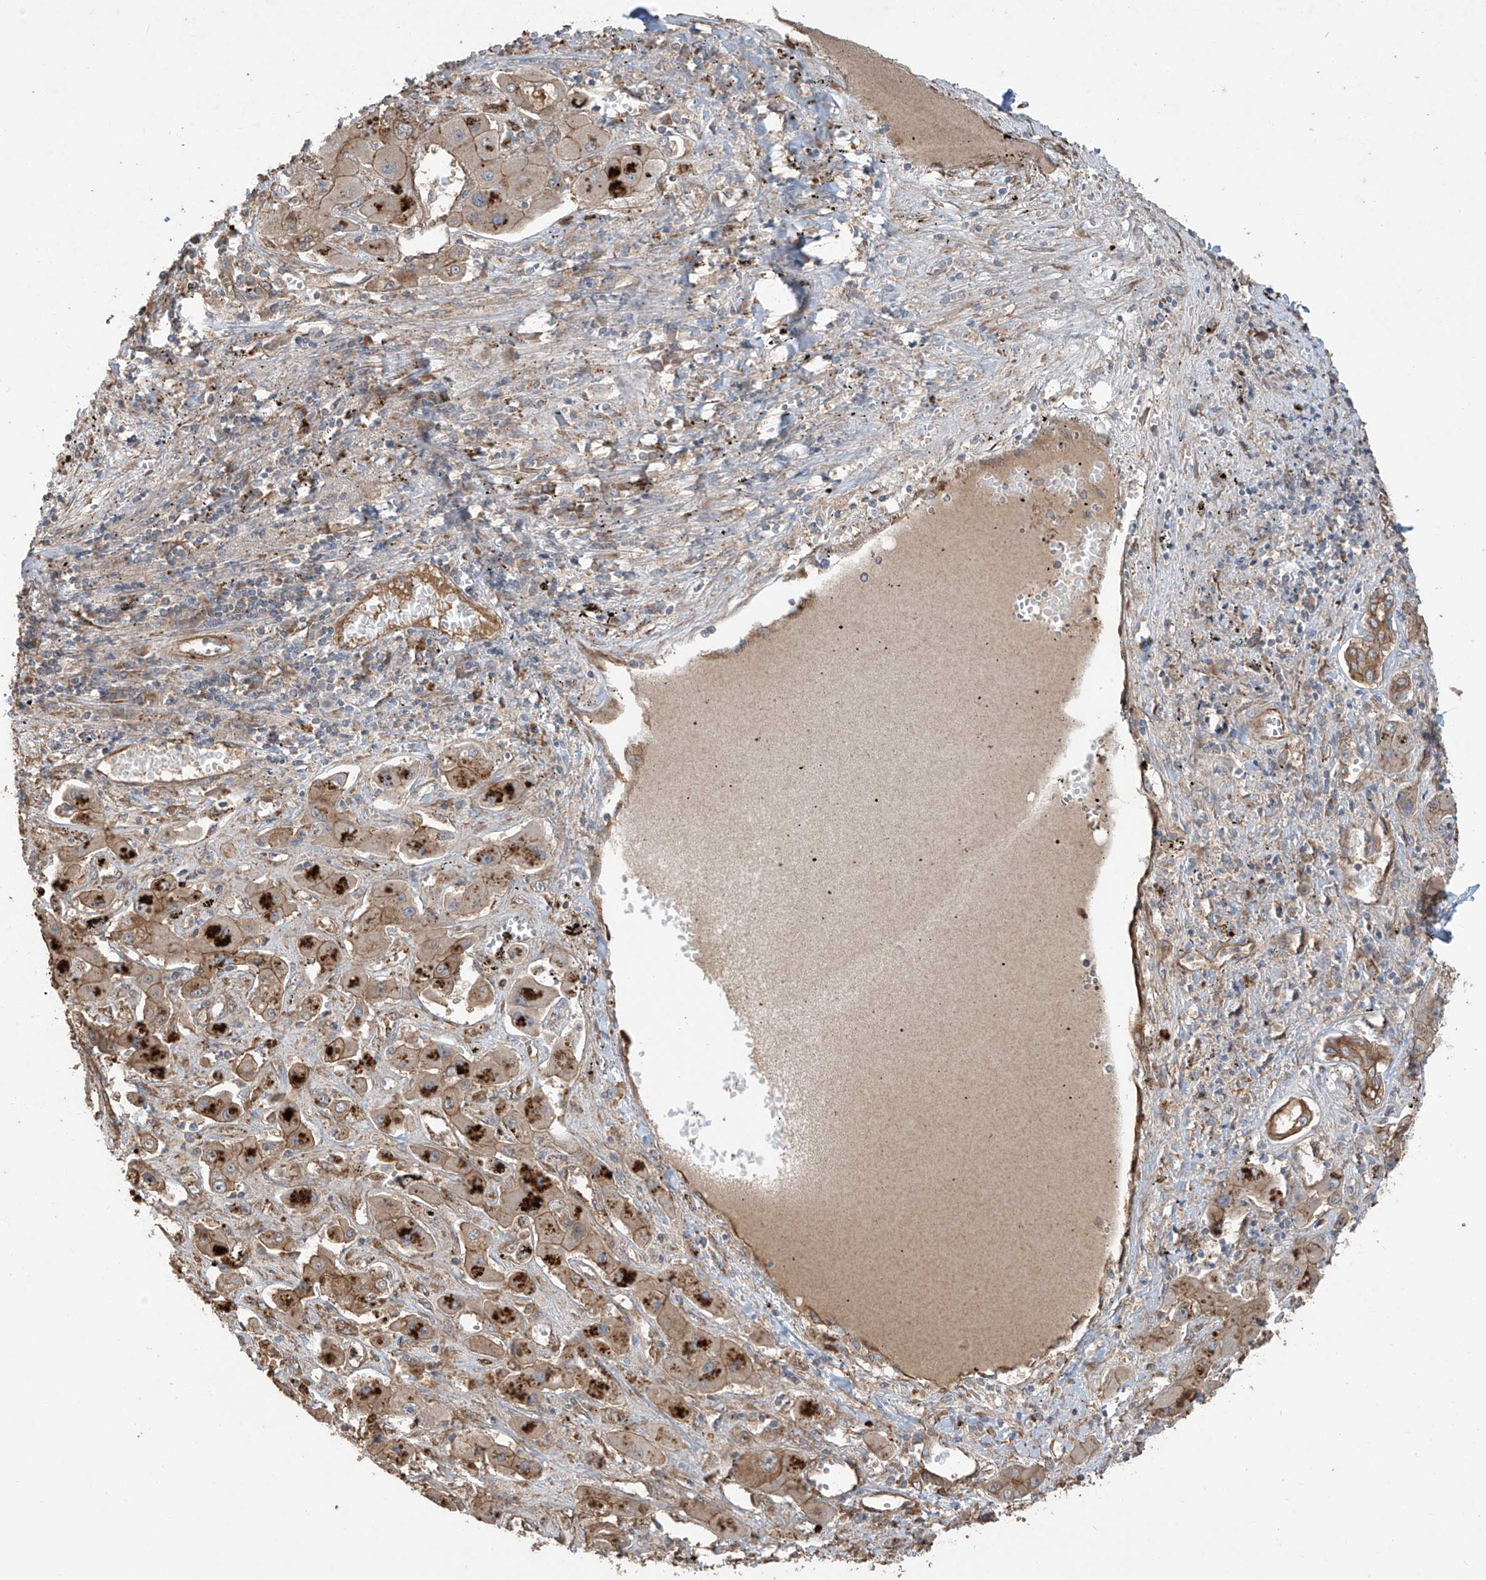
{"staining": {"intensity": "moderate", "quantity": ">75%", "location": "cytoplasmic/membranous"}, "tissue": "liver cancer", "cell_type": "Tumor cells", "image_type": "cancer", "snomed": [{"axis": "morphology", "description": "Cholangiocarcinoma"}, {"axis": "topography", "description": "Liver"}], "caption": "Tumor cells reveal medium levels of moderate cytoplasmic/membranous expression in approximately >75% of cells in liver cancer (cholangiocarcinoma).", "gene": "AGBL5", "patient": {"sex": "male", "age": 67}}